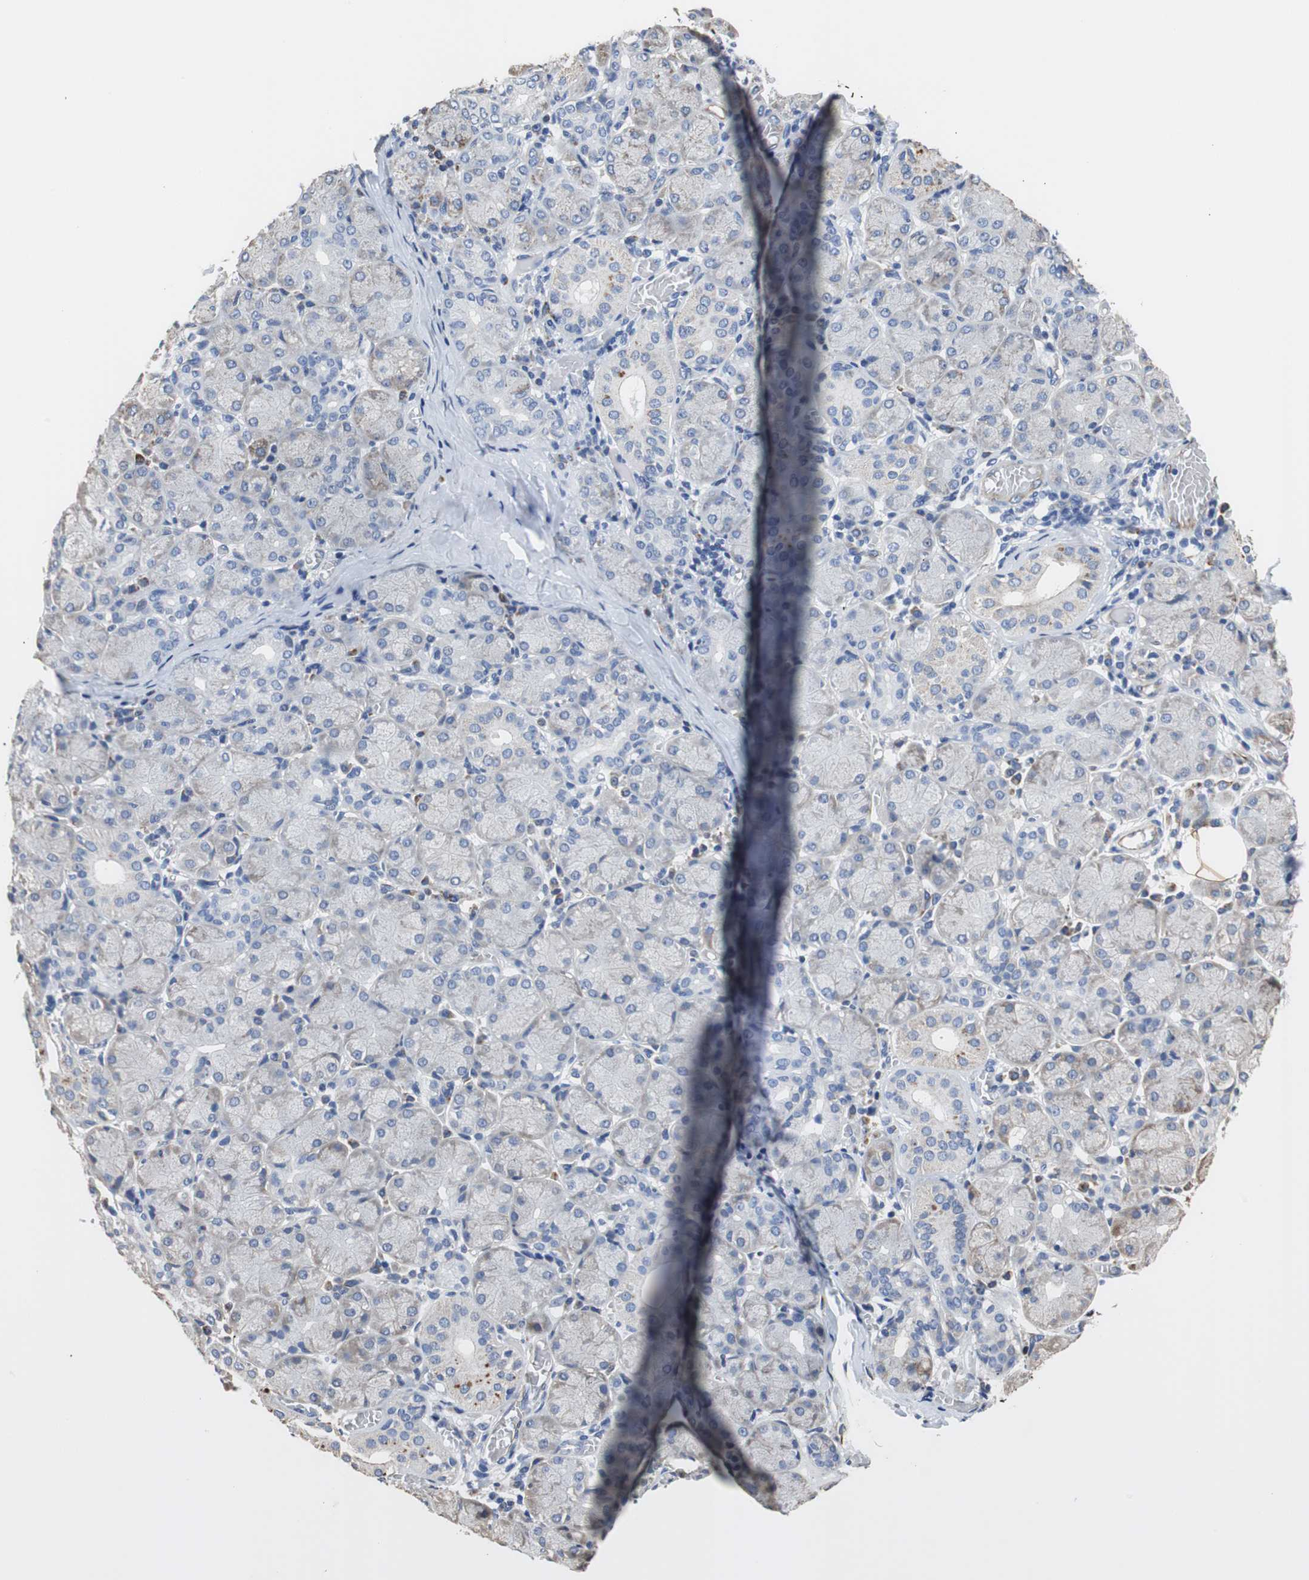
{"staining": {"intensity": "weak", "quantity": "<25%", "location": "cytoplasmic/membranous"}, "tissue": "salivary gland", "cell_type": "Glandular cells", "image_type": "normal", "snomed": [{"axis": "morphology", "description": "Normal tissue, NOS"}, {"axis": "topography", "description": "Salivary gland"}], "caption": "Immunohistochemistry (IHC) histopathology image of normal salivary gland: salivary gland stained with DAB exhibits no significant protein expression in glandular cells. (Stains: DAB (3,3'-diaminobenzidine) immunohistochemistry with hematoxylin counter stain, Microscopy: brightfield microscopy at high magnification).", "gene": "PCK1", "patient": {"sex": "female", "age": 24}}